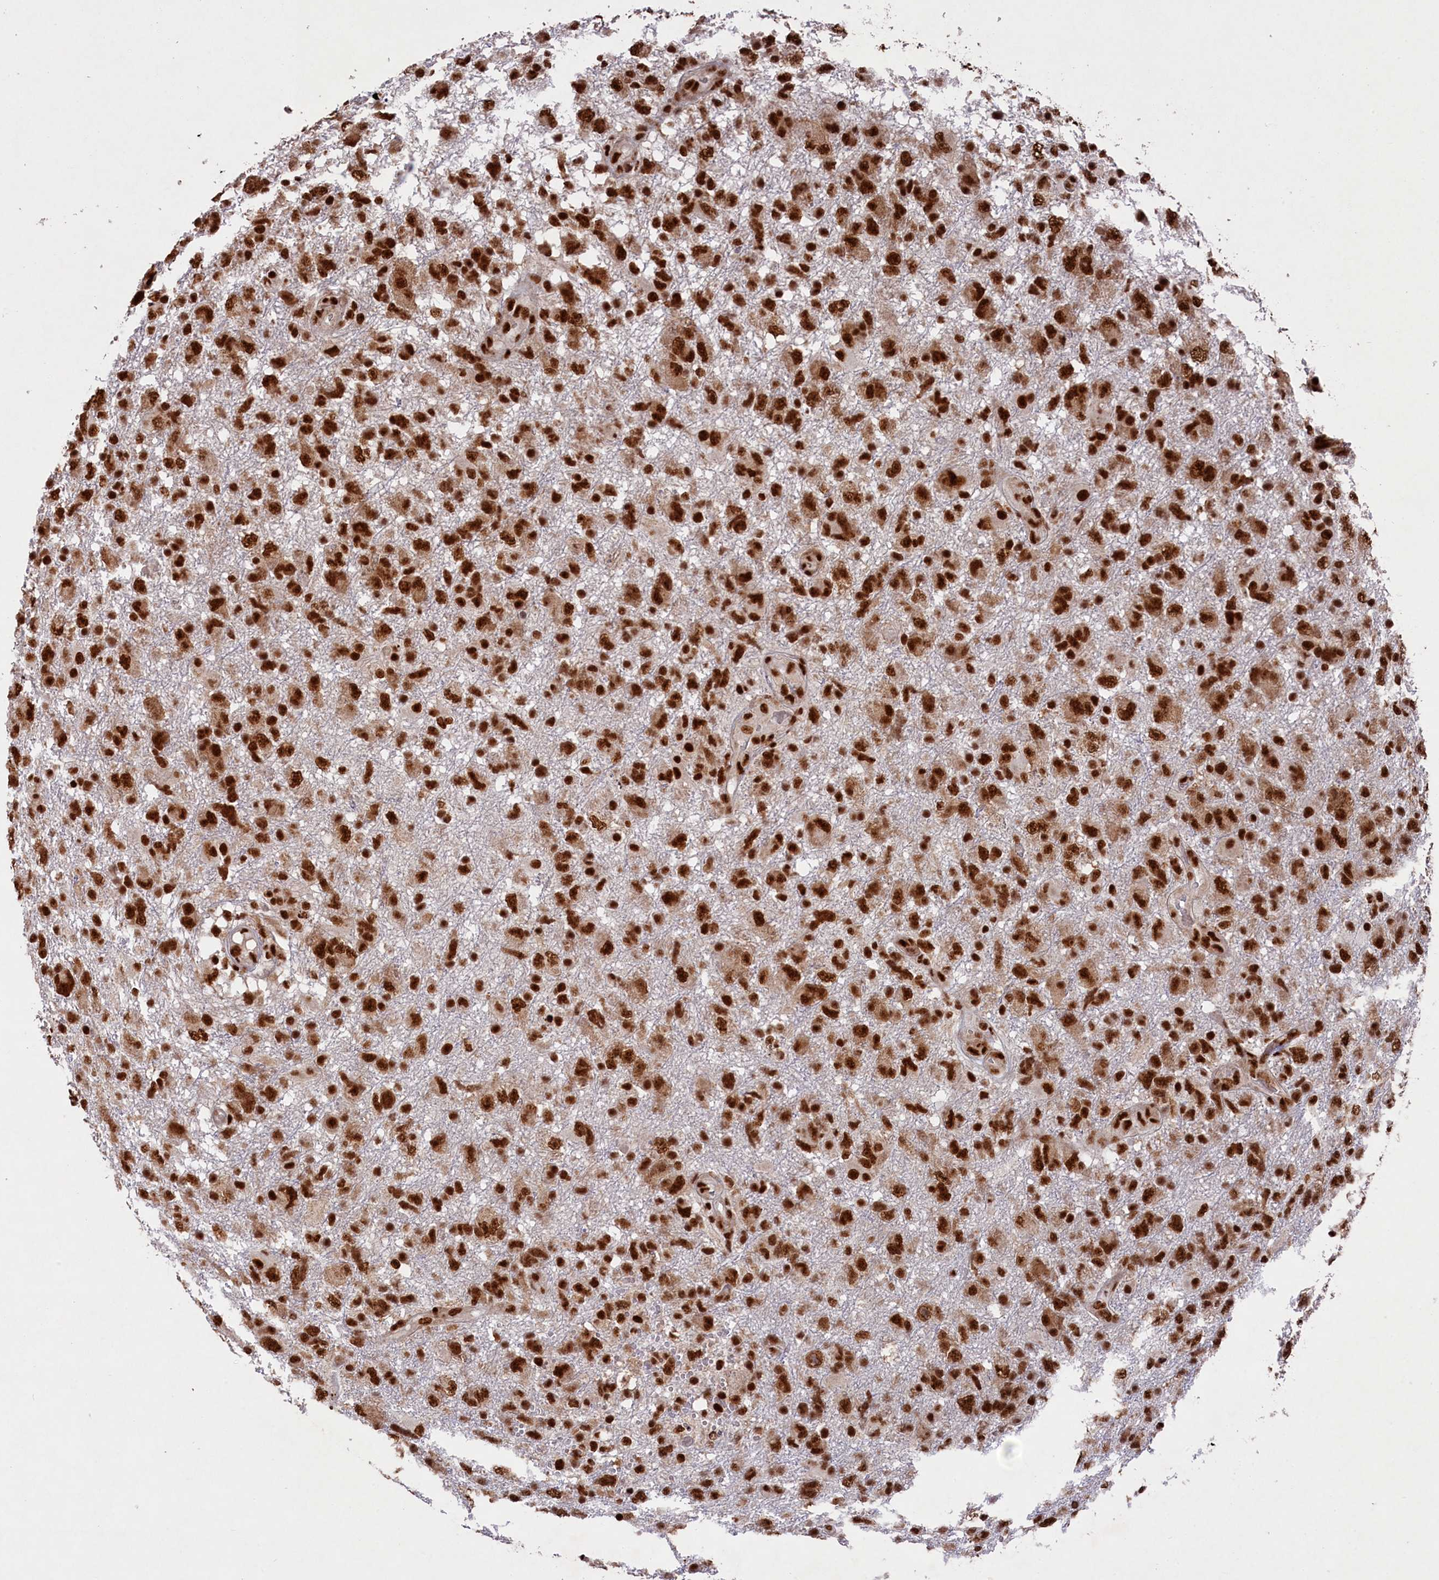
{"staining": {"intensity": "strong", "quantity": ">75%", "location": "nuclear"}, "tissue": "glioma", "cell_type": "Tumor cells", "image_type": "cancer", "snomed": [{"axis": "morphology", "description": "Glioma, malignant, High grade"}, {"axis": "topography", "description": "Brain"}], "caption": "Immunohistochemistry (IHC) image of neoplastic tissue: malignant high-grade glioma stained using immunohistochemistry exhibits high levels of strong protein expression localized specifically in the nuclear of tumor cells, appearing as a nuclear brown color.", "gene": "PRPF31", "patient": {"sex": "male", "age": 61}}